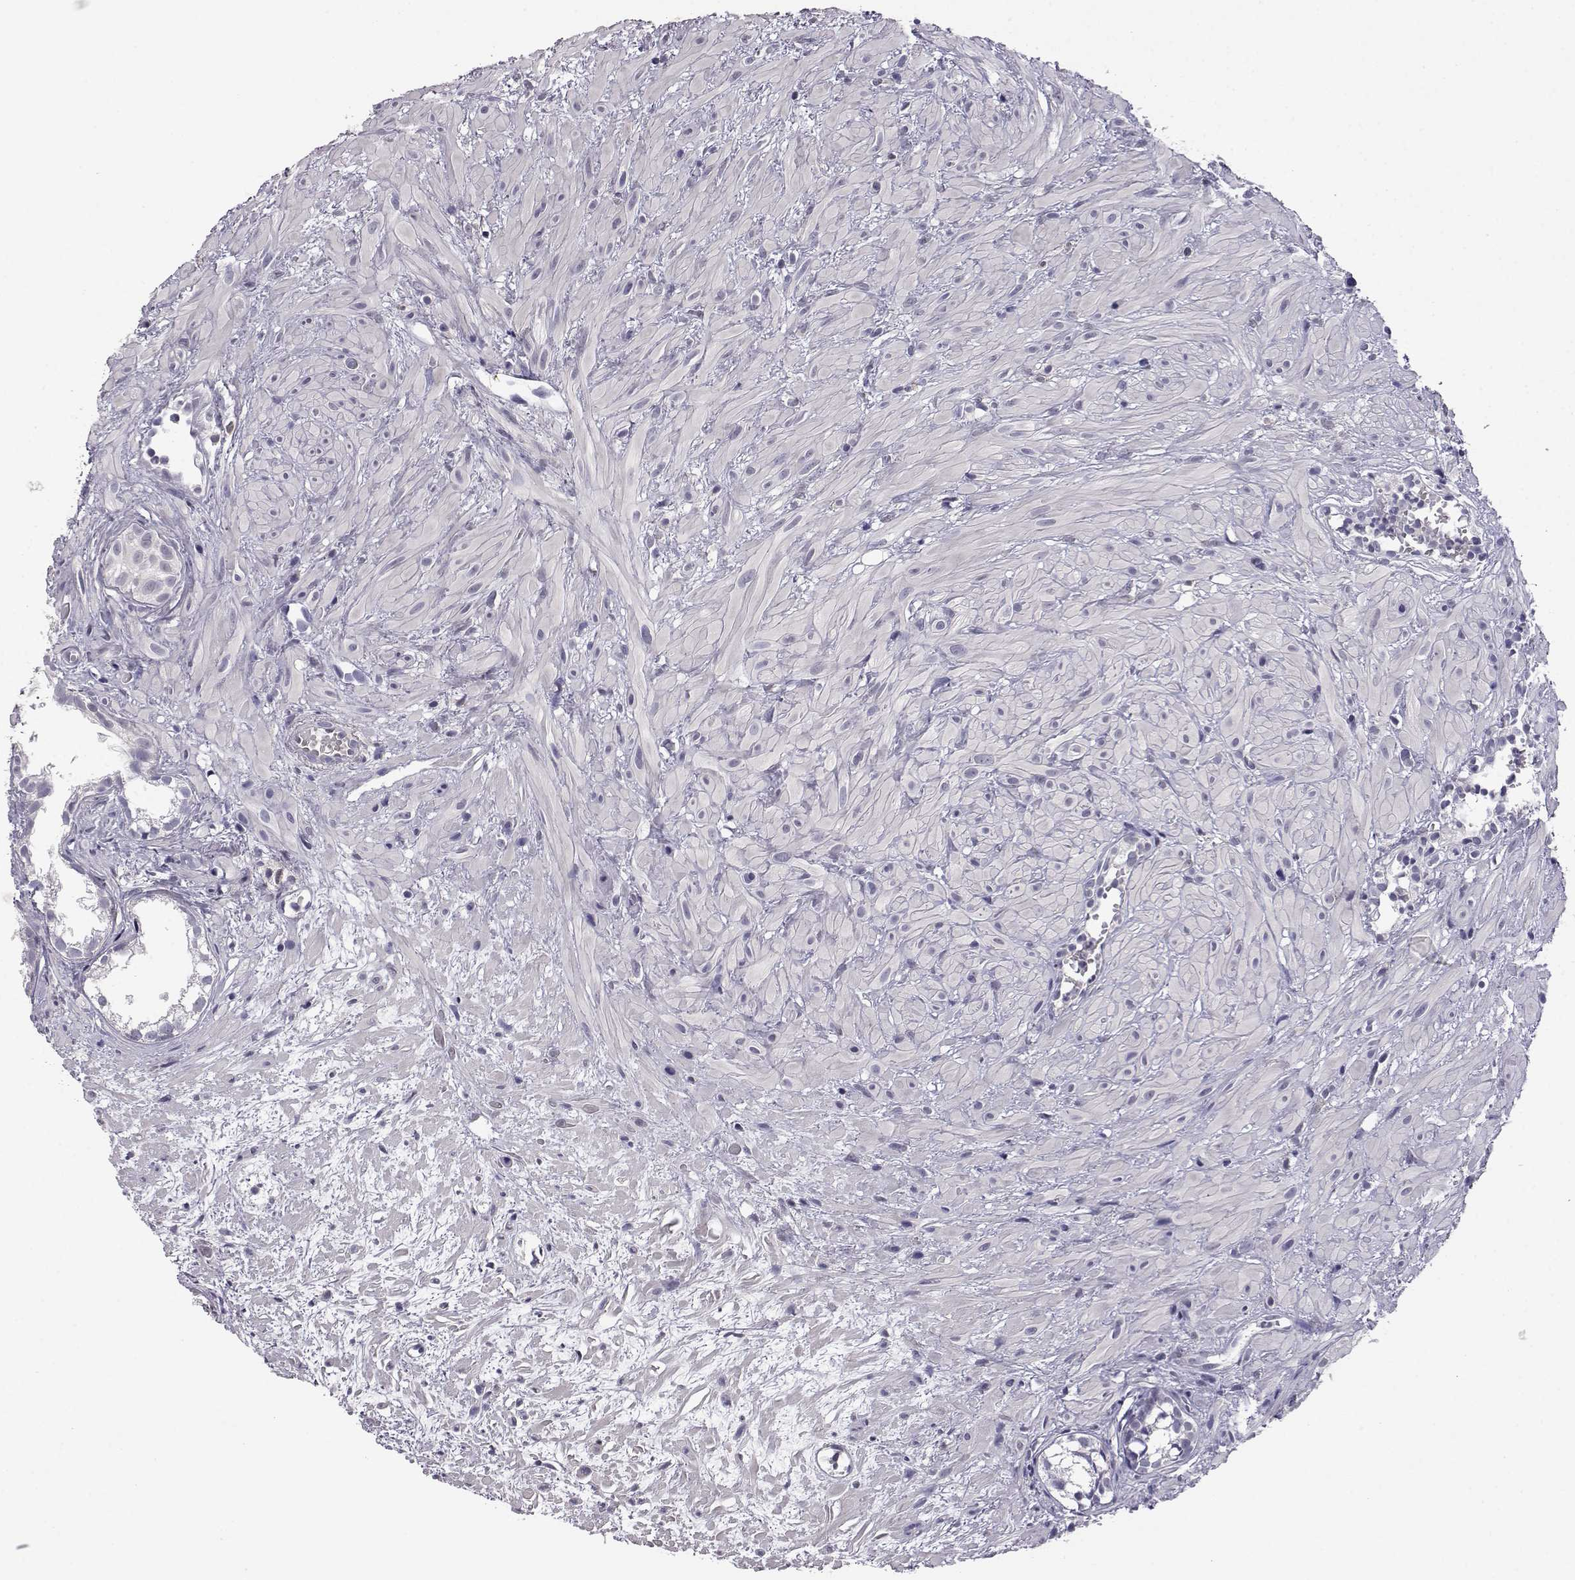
{"staining": {"intensity": "negative", "quantity": "none", "location": "none"}, "tissue": "prostate cancer", "cell_type": "Tumor cells", "image_type": "cancer", "snomed": [{"axis": "morphology", "description": "Adenocarcinoma, High grade"}, {"axis": "topography", "description": "Prostate"}], "caption": "DAB (3,3'-diaminobenzidine) immunohistochemical staining of prostate adenocarcinoma (high-grade) displays no significant positivity in tumor cells.", "gene": "AKR1B1", "patient": {"sex": "male", "age": 79}}